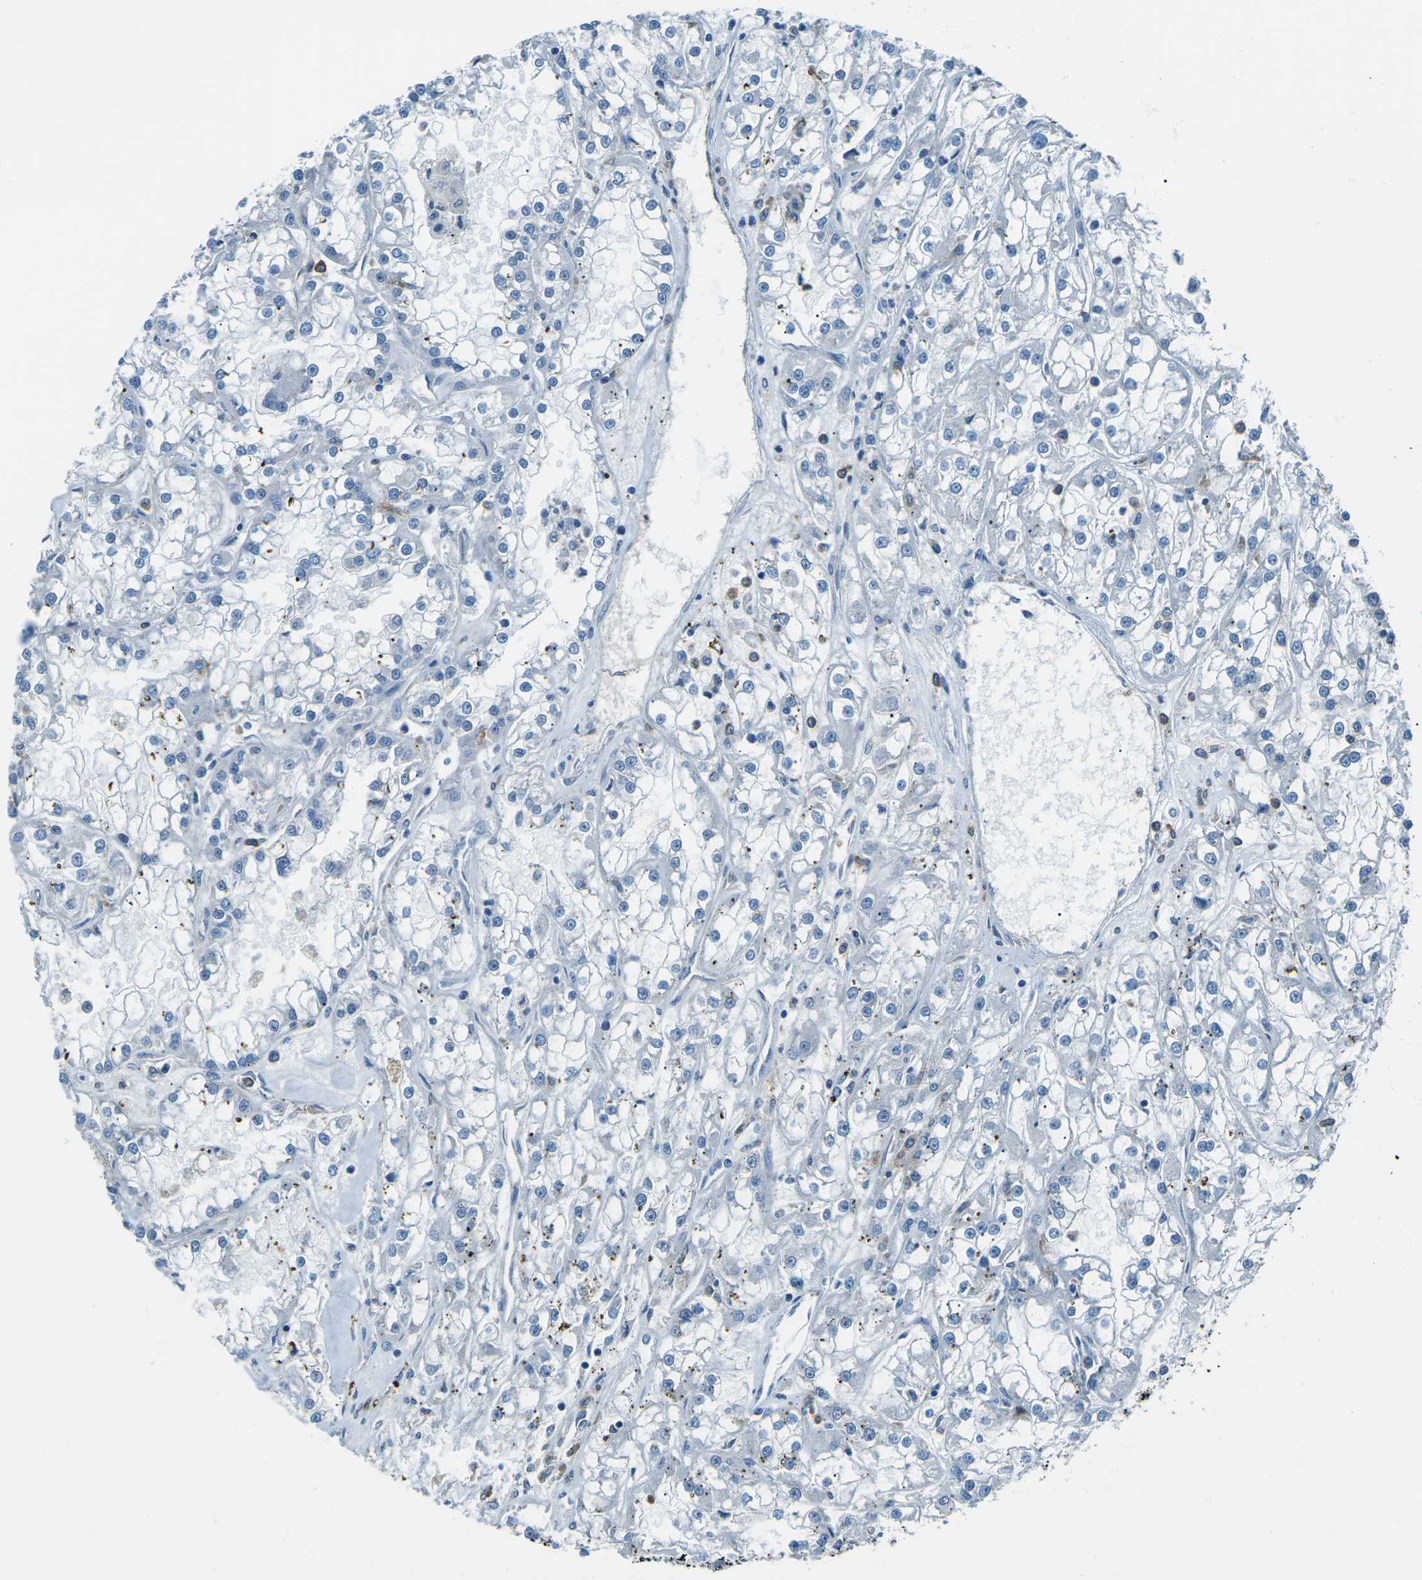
{"staining": {"intensity": "negative", "quantity": "none", "location": "none"}, "tissue": "renal cancer", "cell_type": "Tumor cells", "image_type": "cancer", "snomed": [{"axis": "morphology", "description": "Adenocarcinoma, NOS"}, {"axis": "topography", "description": "Kidney"}], "caption": "IHC micrograph of human renal cancer stained for a protein (brown), which shows no positivity in tumor cells.", "gene": "CD1D", "patient": {"sex": "female", "age": 52}}